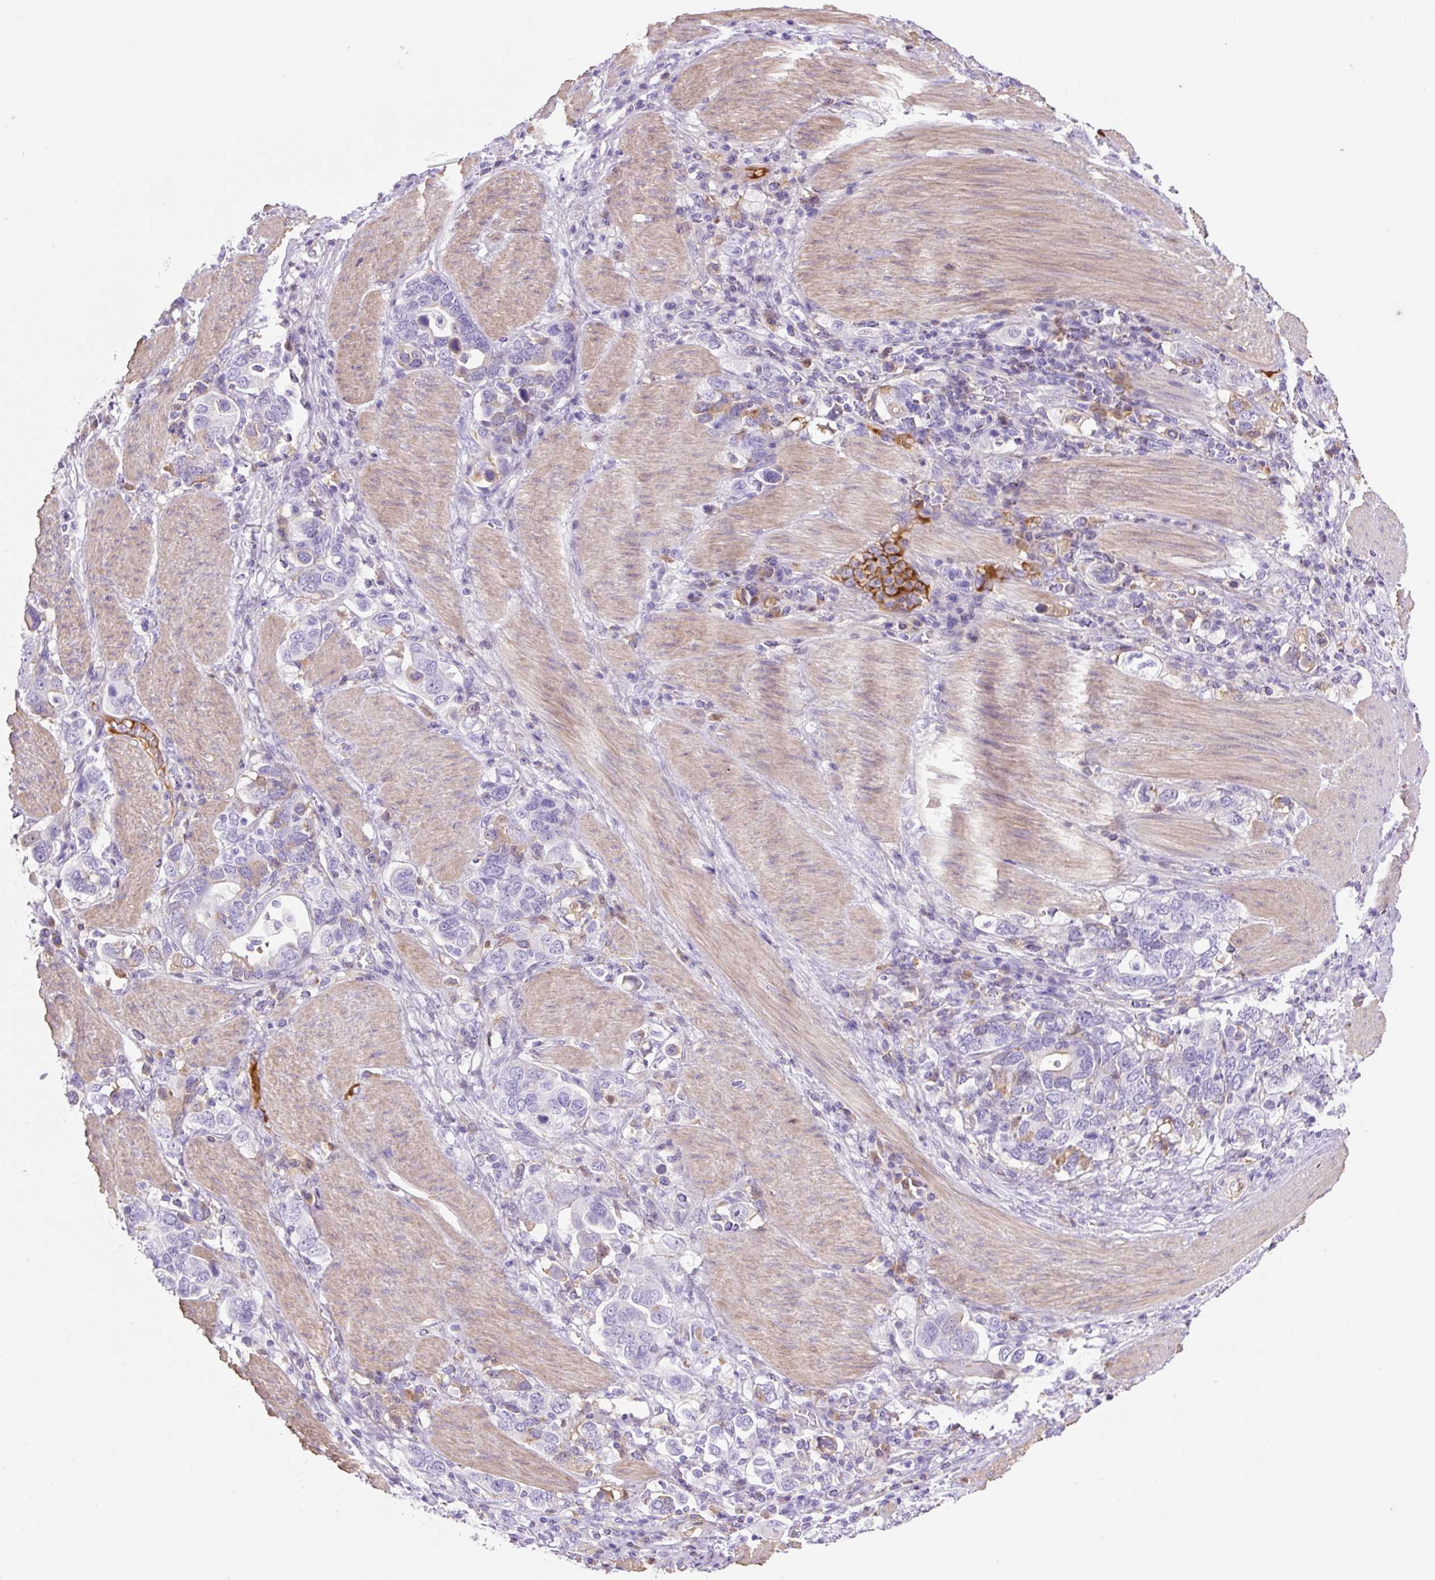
{"staining": {"intensity": "negative", "quantity": "none", "location": "none"}, "tissue": "stomach cancer", "cell_type": "Tumor cells", "image_type": "cancer", "snomed": [{"axis": "morphology", "description": "Adenocarcinoma, NOS"}, {"axis": "topography", "description": "Stomach, upper"}, {"axis": "topography", "description": "Stomach"}], "caption": "An immunohistochemistry photomicrograph of adenocarcinoma (stomach) is shown. There is no staining in tumor cells of adenocarcinoma (stomach).", "gene": "TDRD15", "patient": {"sex": "male", "age": 62}}